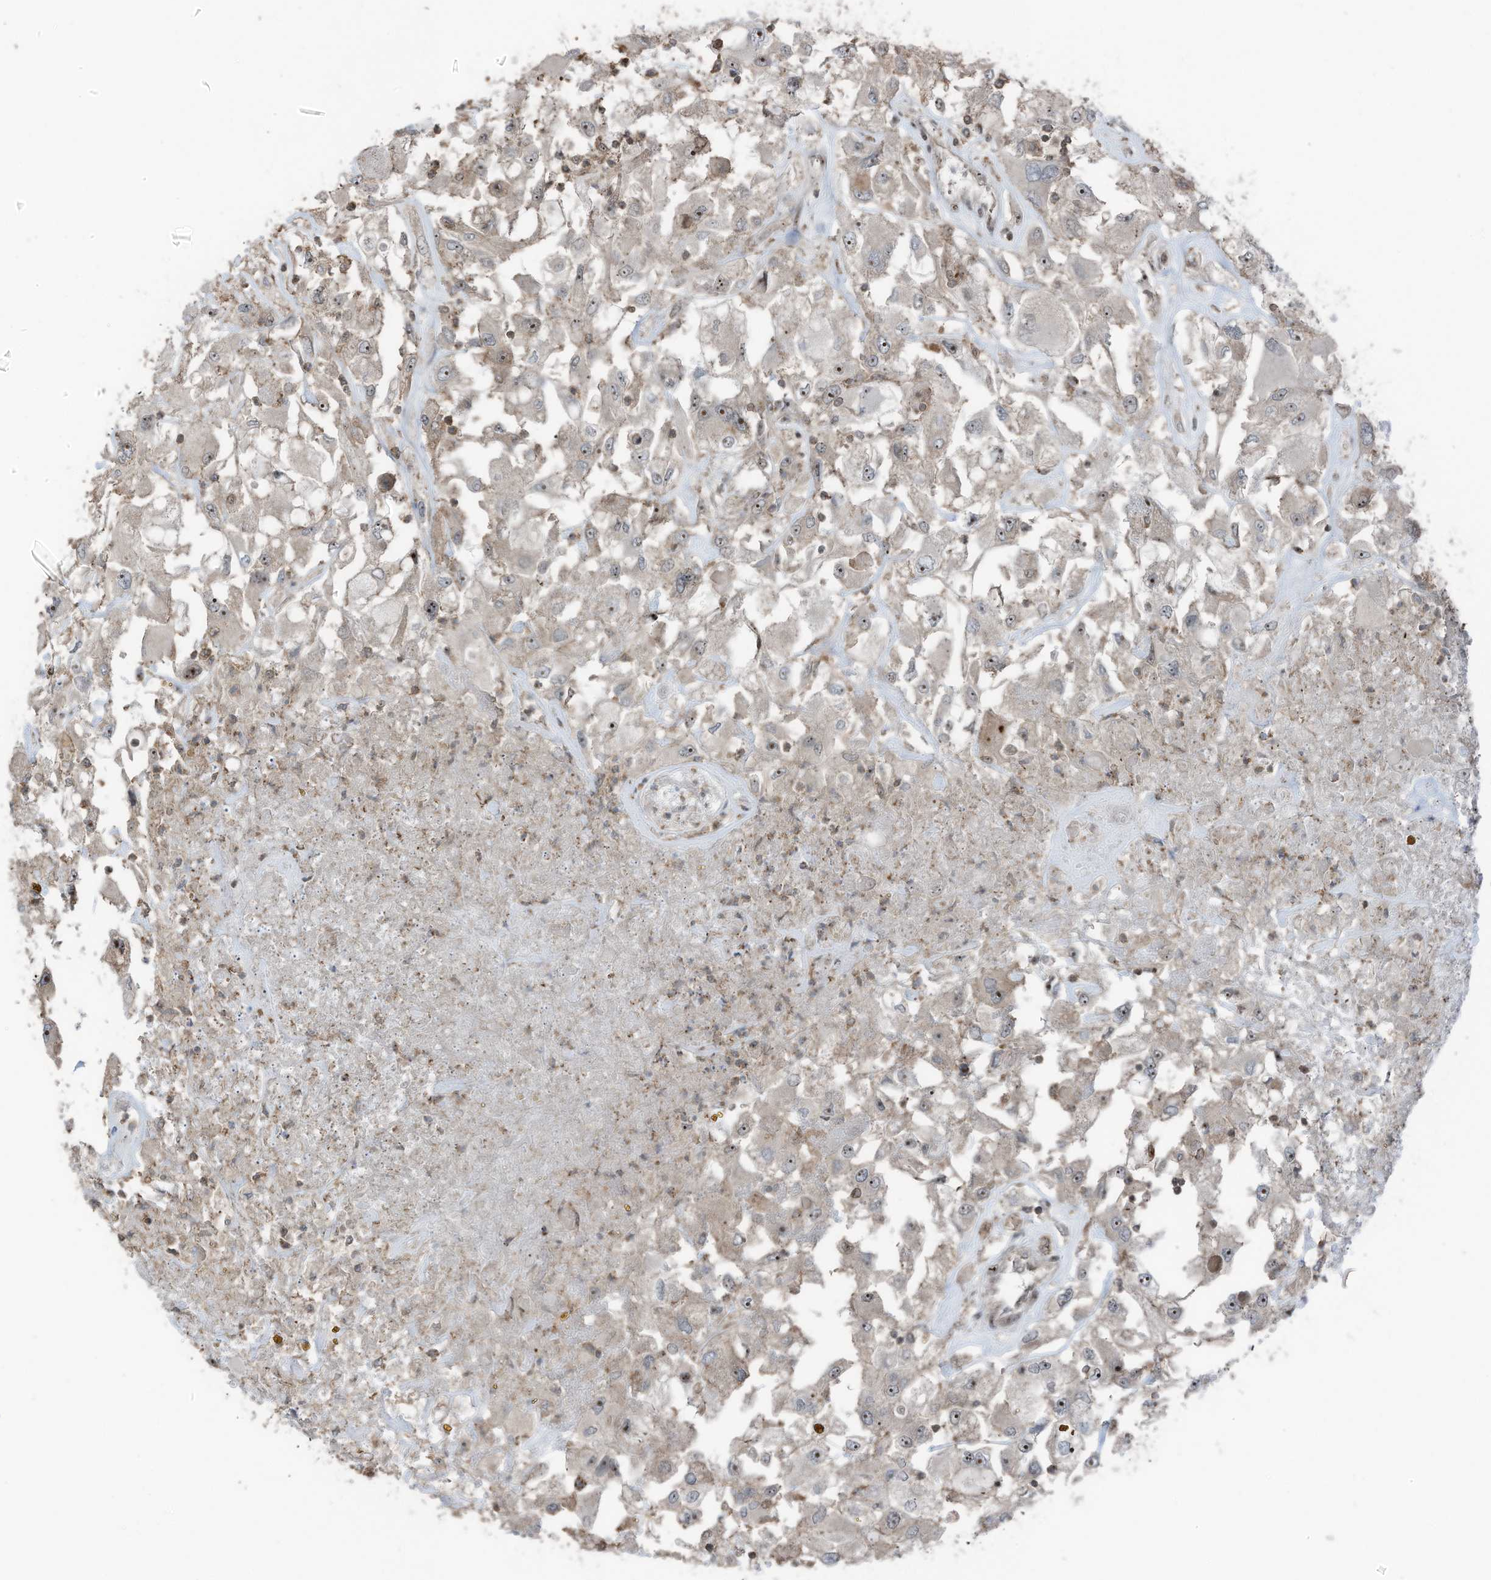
{"staining": {"intensity": "moderate", "quantity": ">75%", "location": "nuclear"}, "tissue": "renal cancer", "cell_type": "Tumor cells", "image_type": "cancer", "snomed": [{"axis": "morphology", "description": "Adenocarcinoma, NOS"}, {"axis": "topography", "description": "Kidney"}], "caption": "Moderate nuclear expression for a protein is seen in about >75% of tumor cells of adenocarcinoma (renal) using immunohistochemistry (IHC).", "gene": "UTP3", "patient": {"sex": "female", "age": 52}}